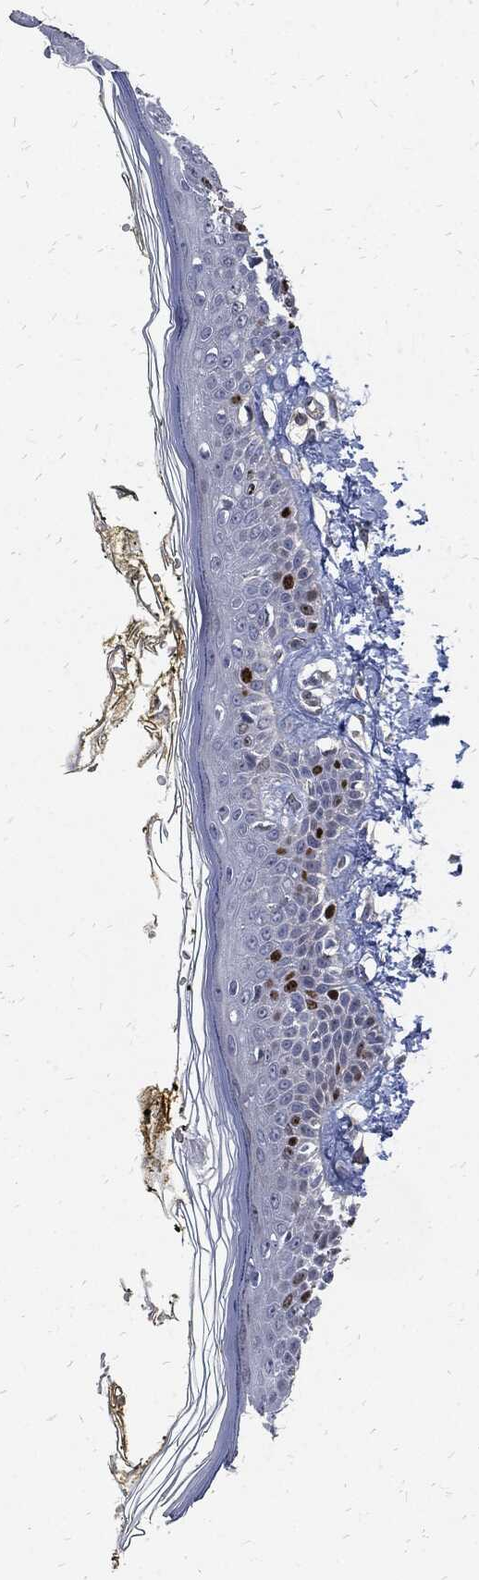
{"staining": {"intensity": "negative", "quantity": "none", "location": "none"}, "tissue": "skin", "cell_type": "Fibroblasts", "image_type": "normal", "snomed": [{"axis": "morphology", "description": "Normal tissue, NOS"}, {"axis": "topography", "description": "Skin"}], "caption": "Immunohistochemistry photomicrograph of normal human skin stained for a protein (brown), which reveals no positivity in fibroblasts.", "gene": "MKI67", "patient": {"sex": "male", "age": 76}}